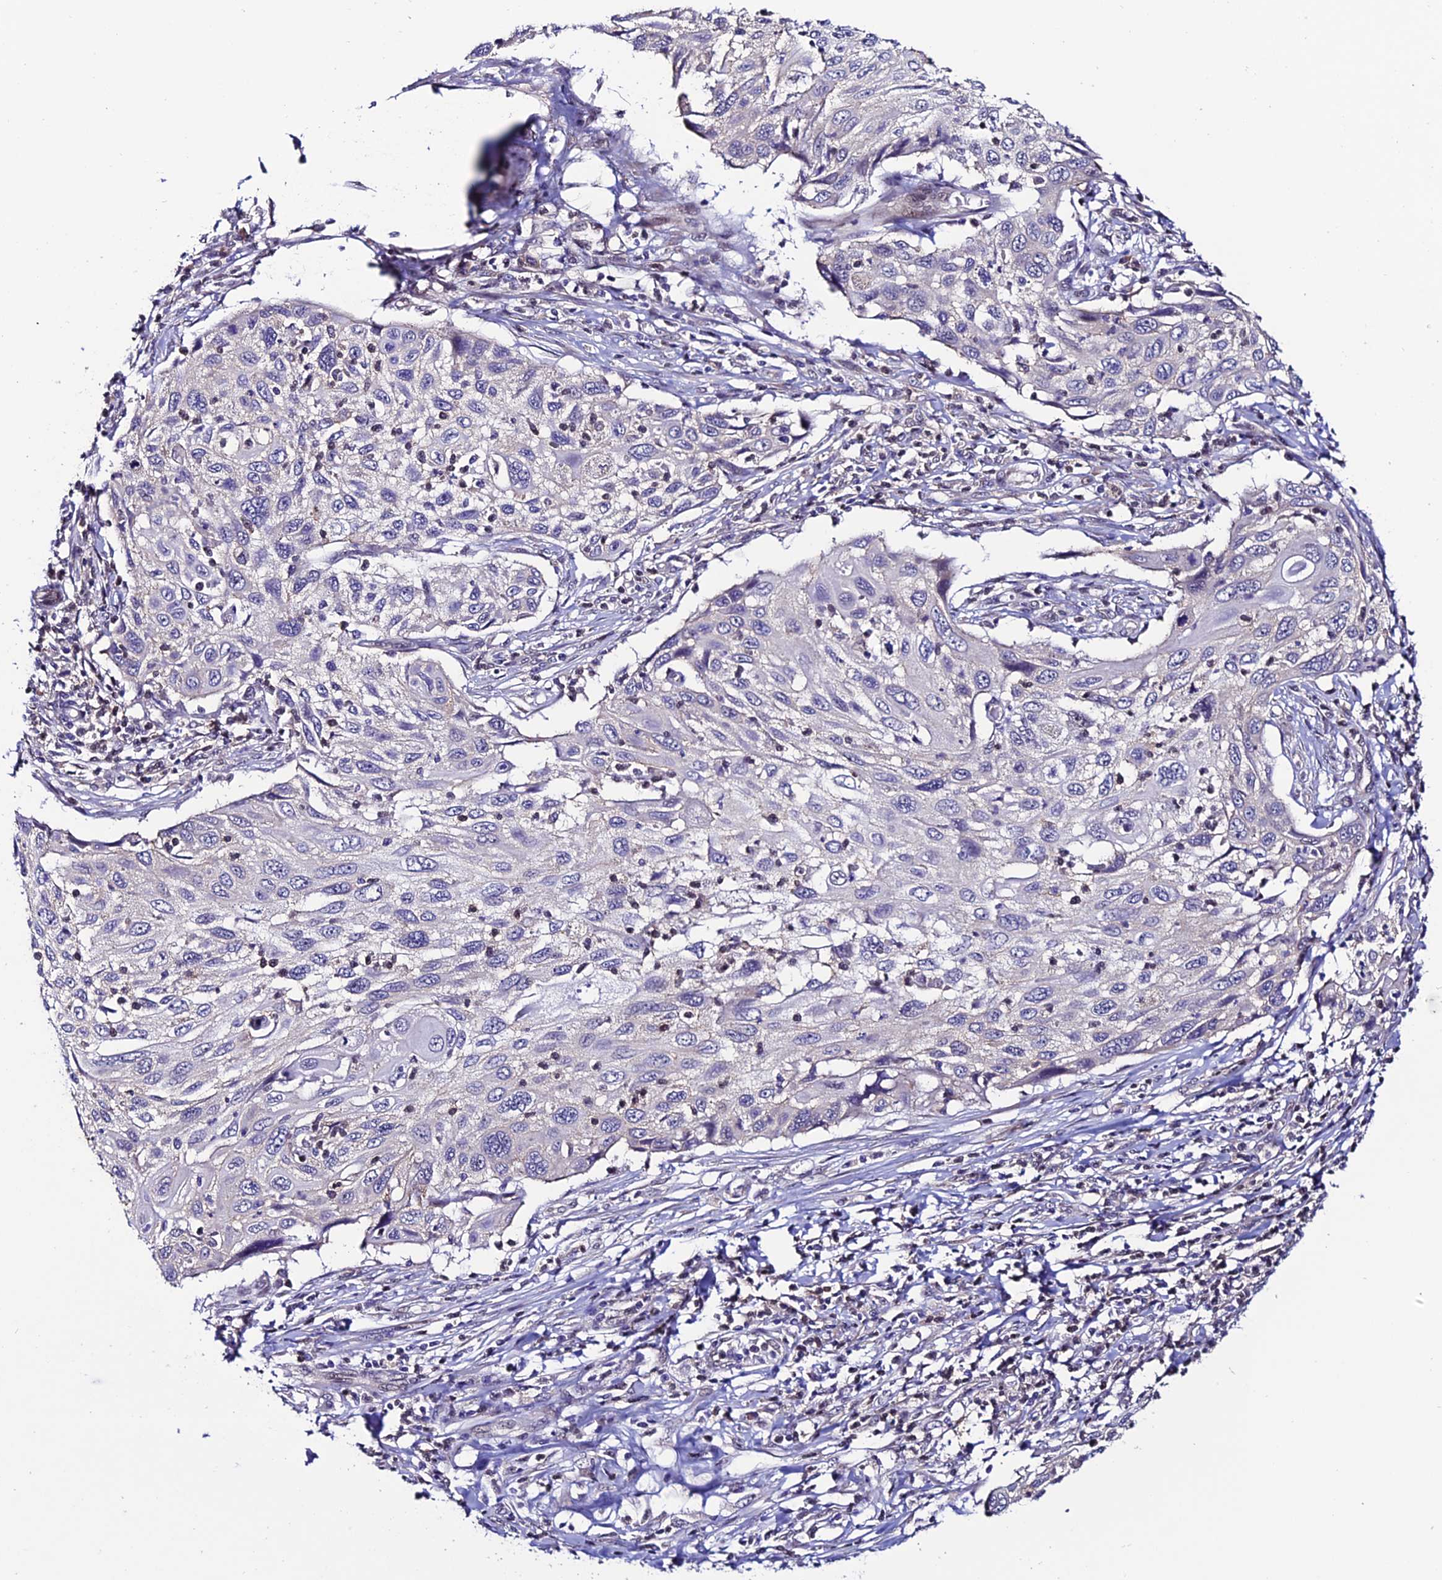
{"staining": {"intensity": "negative", "quantity": "none", "location": "none"}, "tissue": "cervical cancer", "cell_type": "Tumor cells", "image_type": "cancer", "snomed": [{"axis": "morphology", "description": "Squamous cell carcinoma, NOS"}, {"axis": "topography", "description": "Cervix"}], "caption": "The histopathology image demonstrates no staining of tumor cells in cervical cancer (squamous cell carcinoma). (DAB IHC visualized using brightfield microscopy, high magnification).", "gene": "FZD8", "patient": {"sex": "female", "age": 70}}